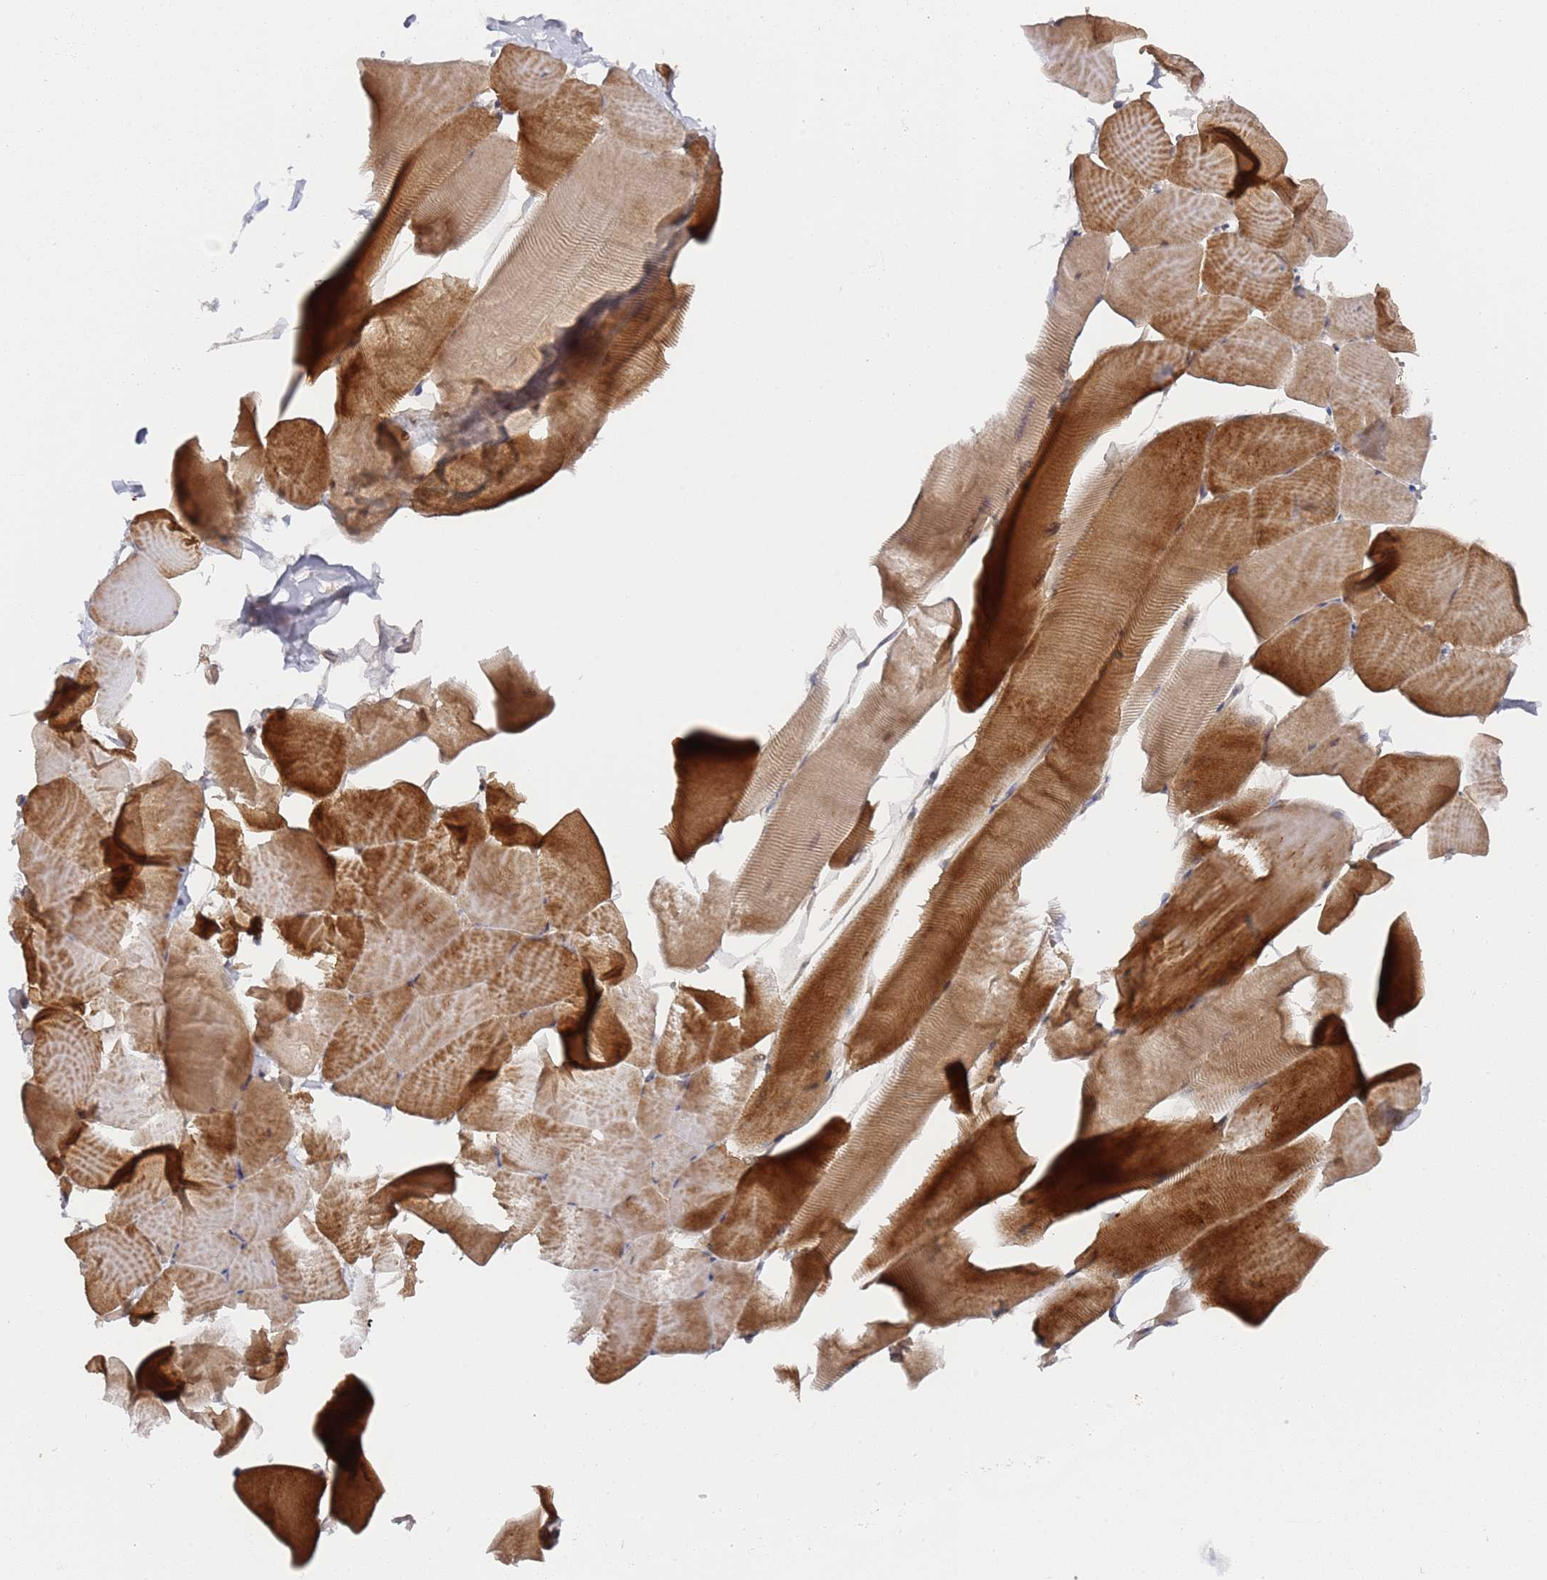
{"staining": {"intensity": "strong", "quantity": "25%-75%", "location": "cytoplasmic/membranous"}, "tissue": "skeletal muscle", "cell_type": "Myocytes", "image_type": "normal", "snomed": [{"axis": "morphology", "description": "Normal tissue, NOS"}, {"axis": "topography", "description": "Skeletal muscle"}], "caption": "This histopathology image demonstrates IHC staining of unremarkable human skeletal muscle, with high strong cytoplasmic/membranous positivity in approximately 25%-75% of myocytes.", "gene": "DDX60", "patient": {"sex": "male", "age": 25}}